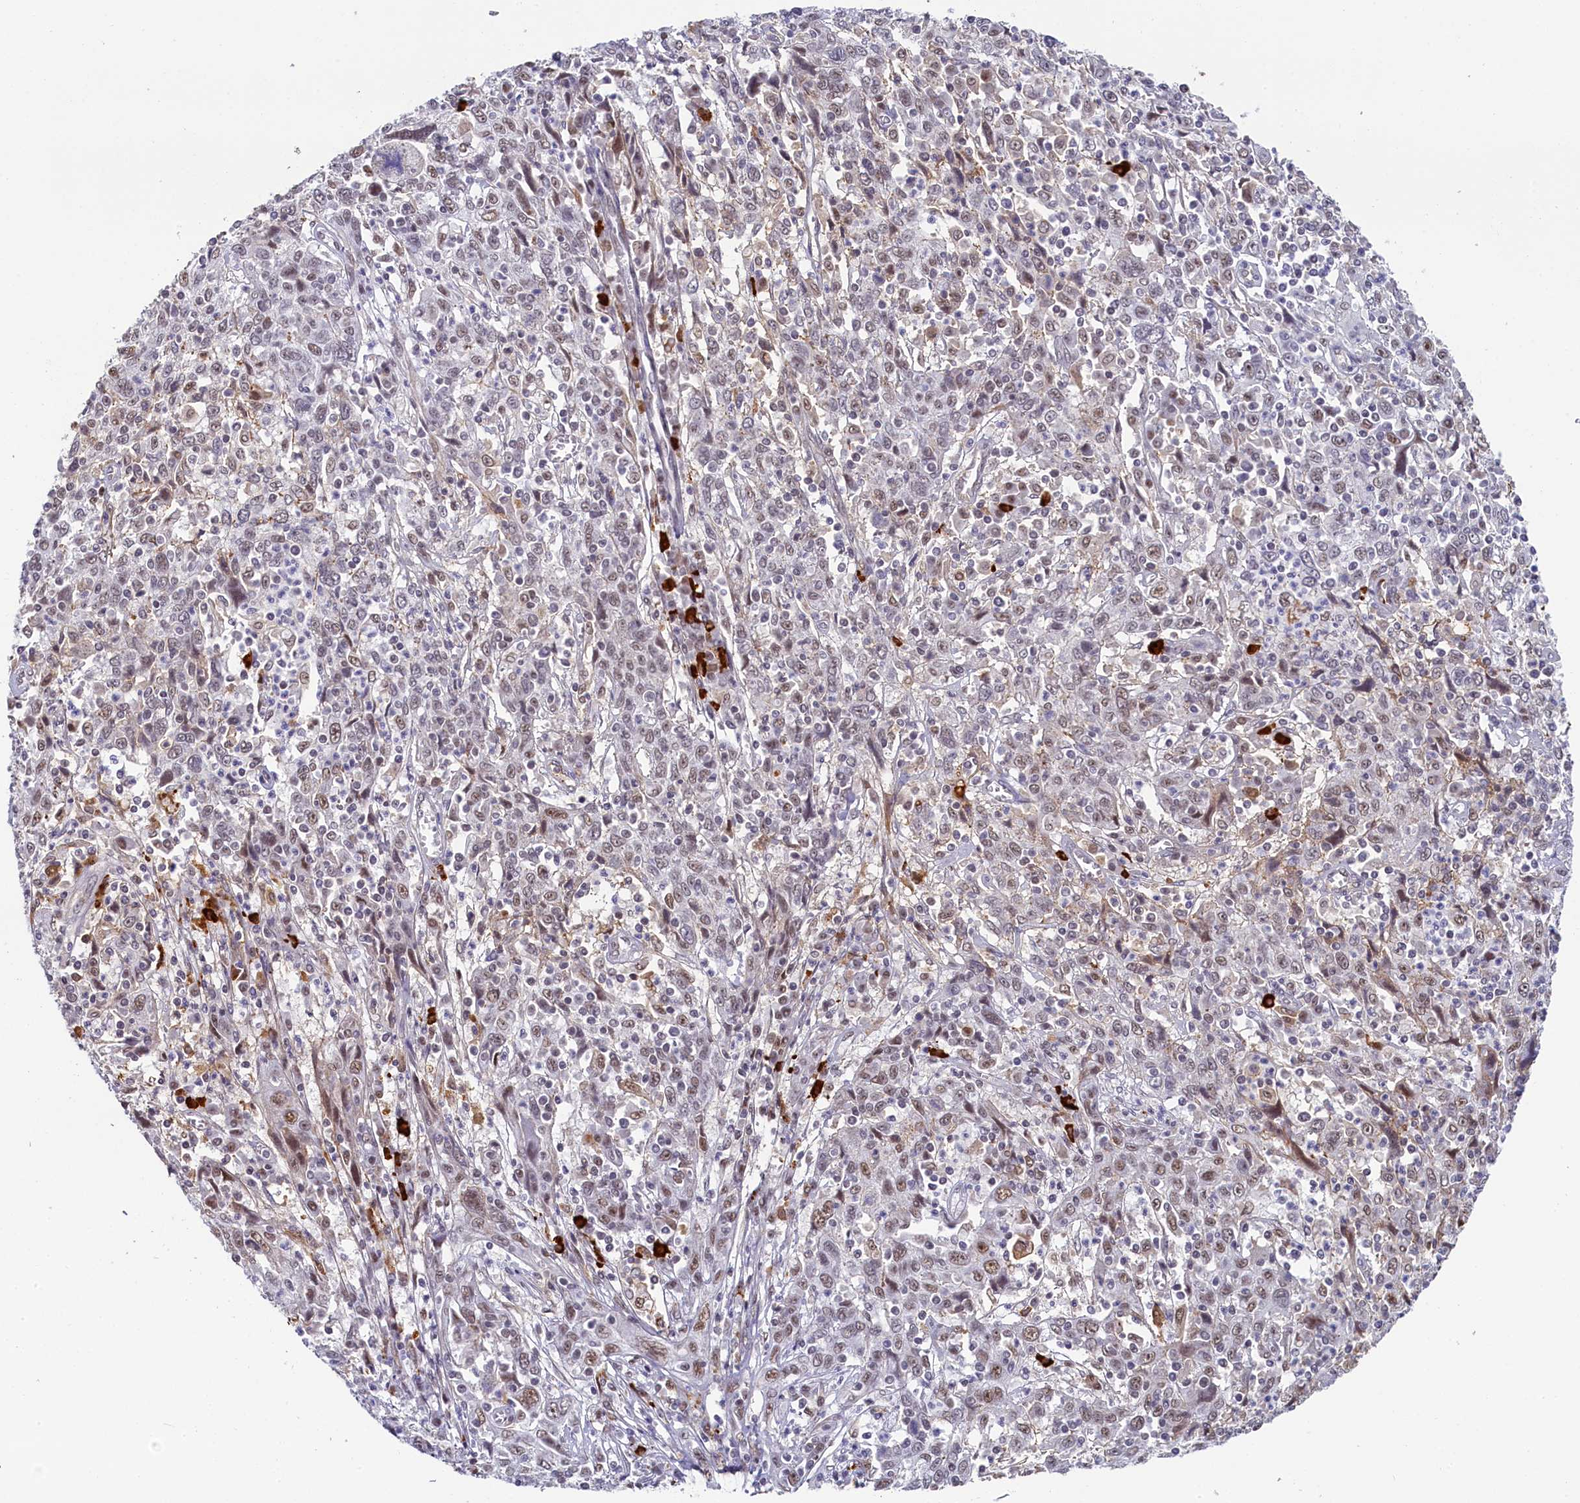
{"staining": {"intensity": "moderate", "quantity": "25%-75%", "location": "nuclear"}, "tissue": "cervical cancer", "cell_type": "Tumor cells", "image_type": "cancer", "snomed": [{"axis": "morphology", "description": "Squamous cell carcinoma, NOS"}, {"axis": "topography", "description": "Cervix"}], "caption": "Immunohistochemistry of human squamous cell carcinoma (cervical) shows medium levels of moderate nuclear positivity in approximately 25%-75% of tumor cells. Nuclei are stained in blue.", "gene": "INTS14", "patient": {"sex": "female", "age": 46}}